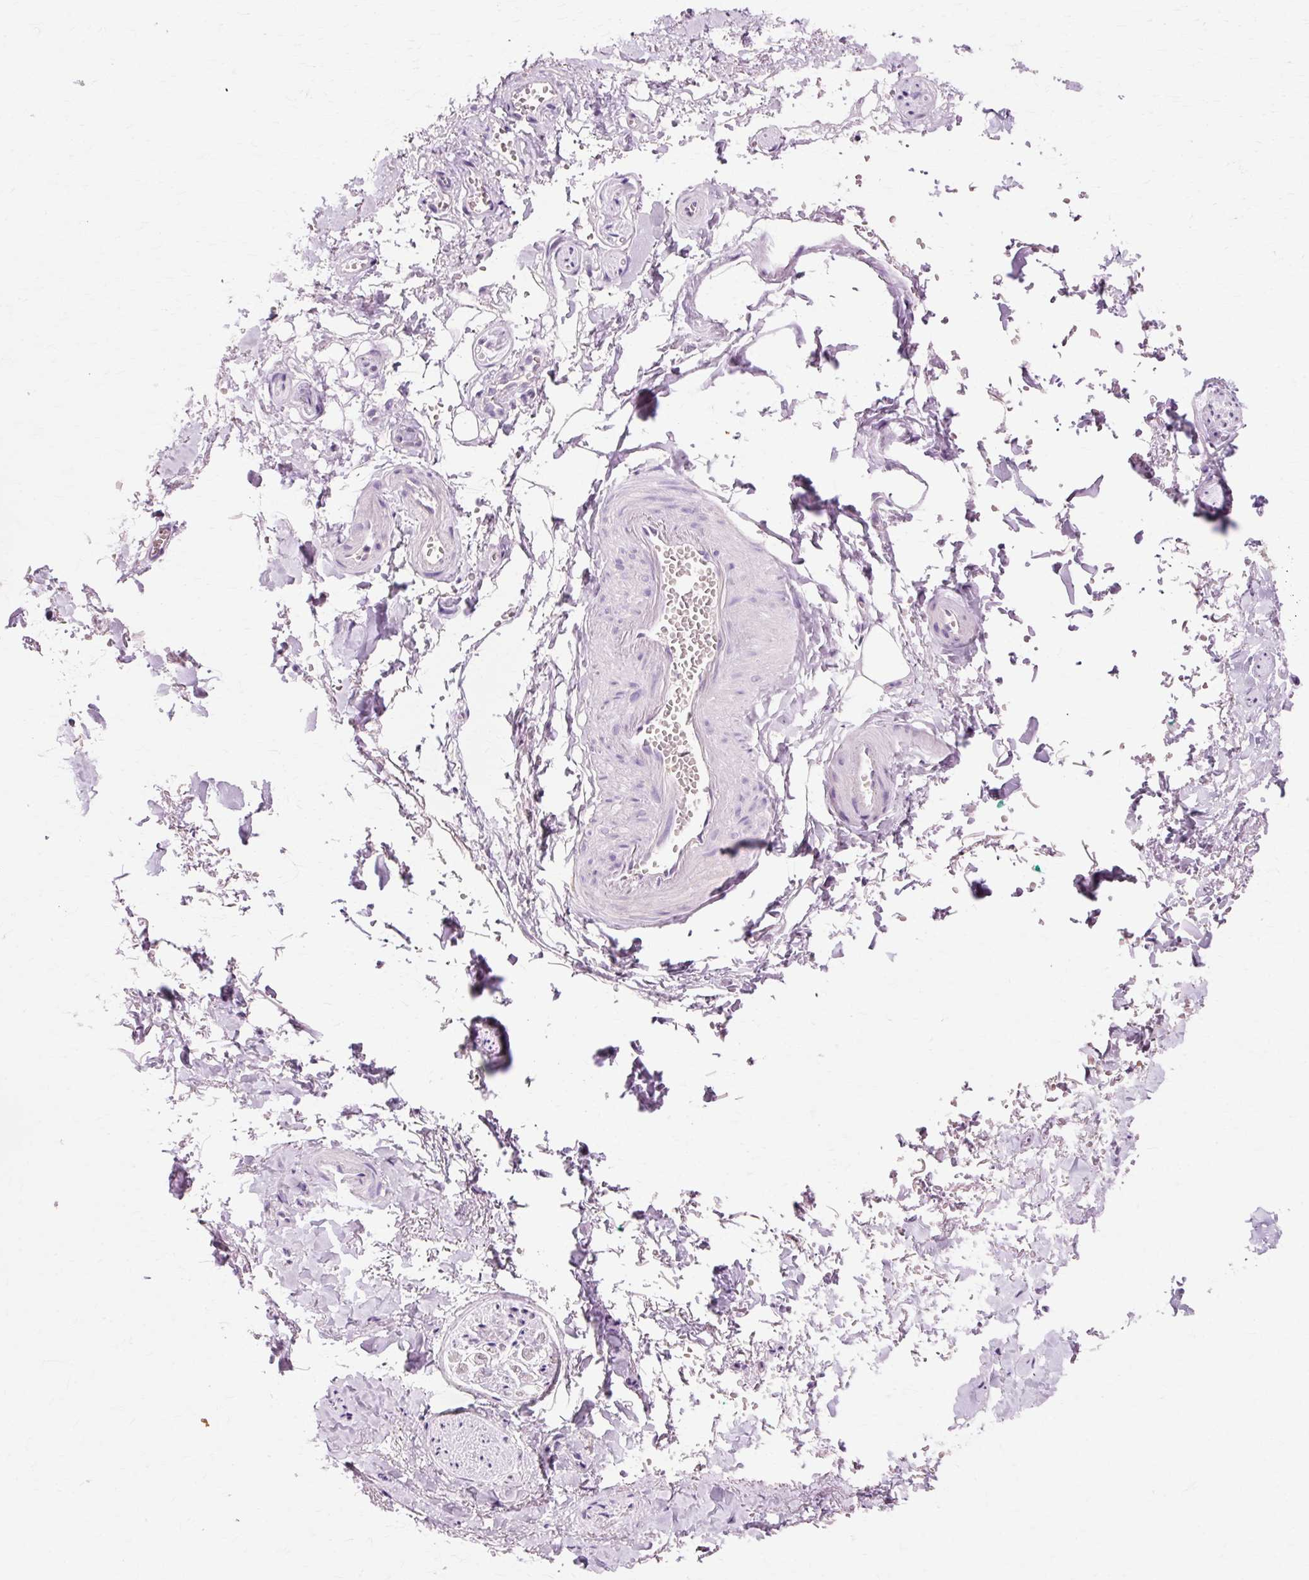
{"staining": {"intensity": "negative", "quantity": "none", "location": "none"}, "tissue": "adipose tissue", "cell_type": "Adipocytes", "image_type": "normal", "snomed": [{"axis": "morphology", "description": "Normal tissue, NOS"}, {"axis": "topography", "description": "Vulva"}, {"axis": "topography", "description": "Vagina"}, {"axis": "topography", "description": "Peripheral nerve tissue"}], "caption": "Immunohistochemical staining of benign human adipose tissue shows no significant expression in adipocytes.", "gene": "VN1R2", "patient": {"sex": "female", "age": 66}}